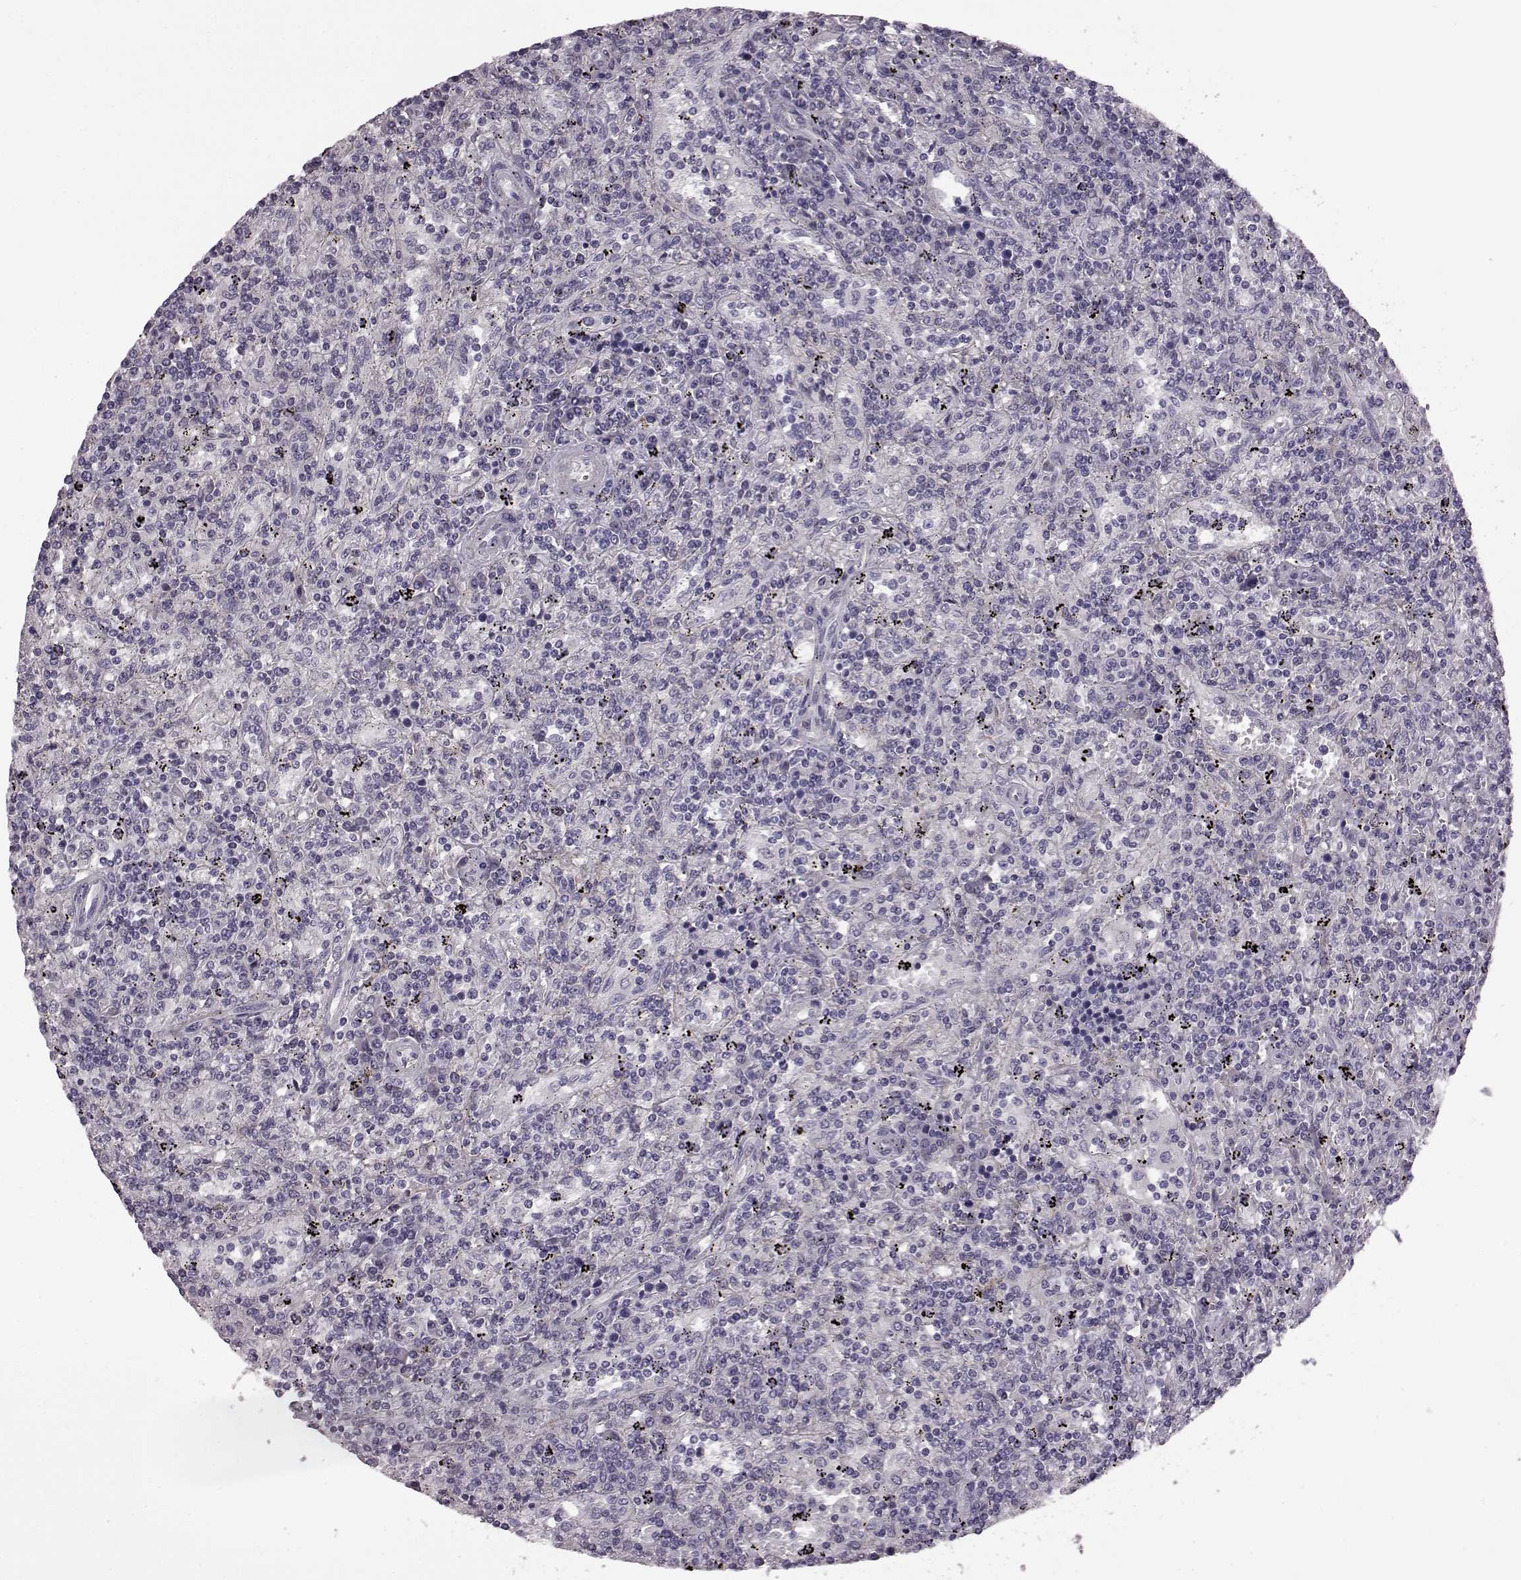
{"staining": {"intensity": "negative", "quantity": "none", "location": "none"}, "tissue": "lymphoma", "cell_type": "Tumor cells", "image_type": "cancer", "snomed": [{"axis": "morphology", "description": "Malignant lymphoma, non-Hodgkin's type, Low grade"}, {"axis": "topography", "description": "Spleen"}], "caption": "This is a histopathology image of immunohistochemistry (IHC) staining of lymphoma, which shows no expression in tumor cells. (Brightfield microscopy of DAB (3,3'-diaminobenzidine) immunohistochemistry (IHC) at high magnification).", "gene": "GRK1", "patient": {"sex": "male", "age": 62}}